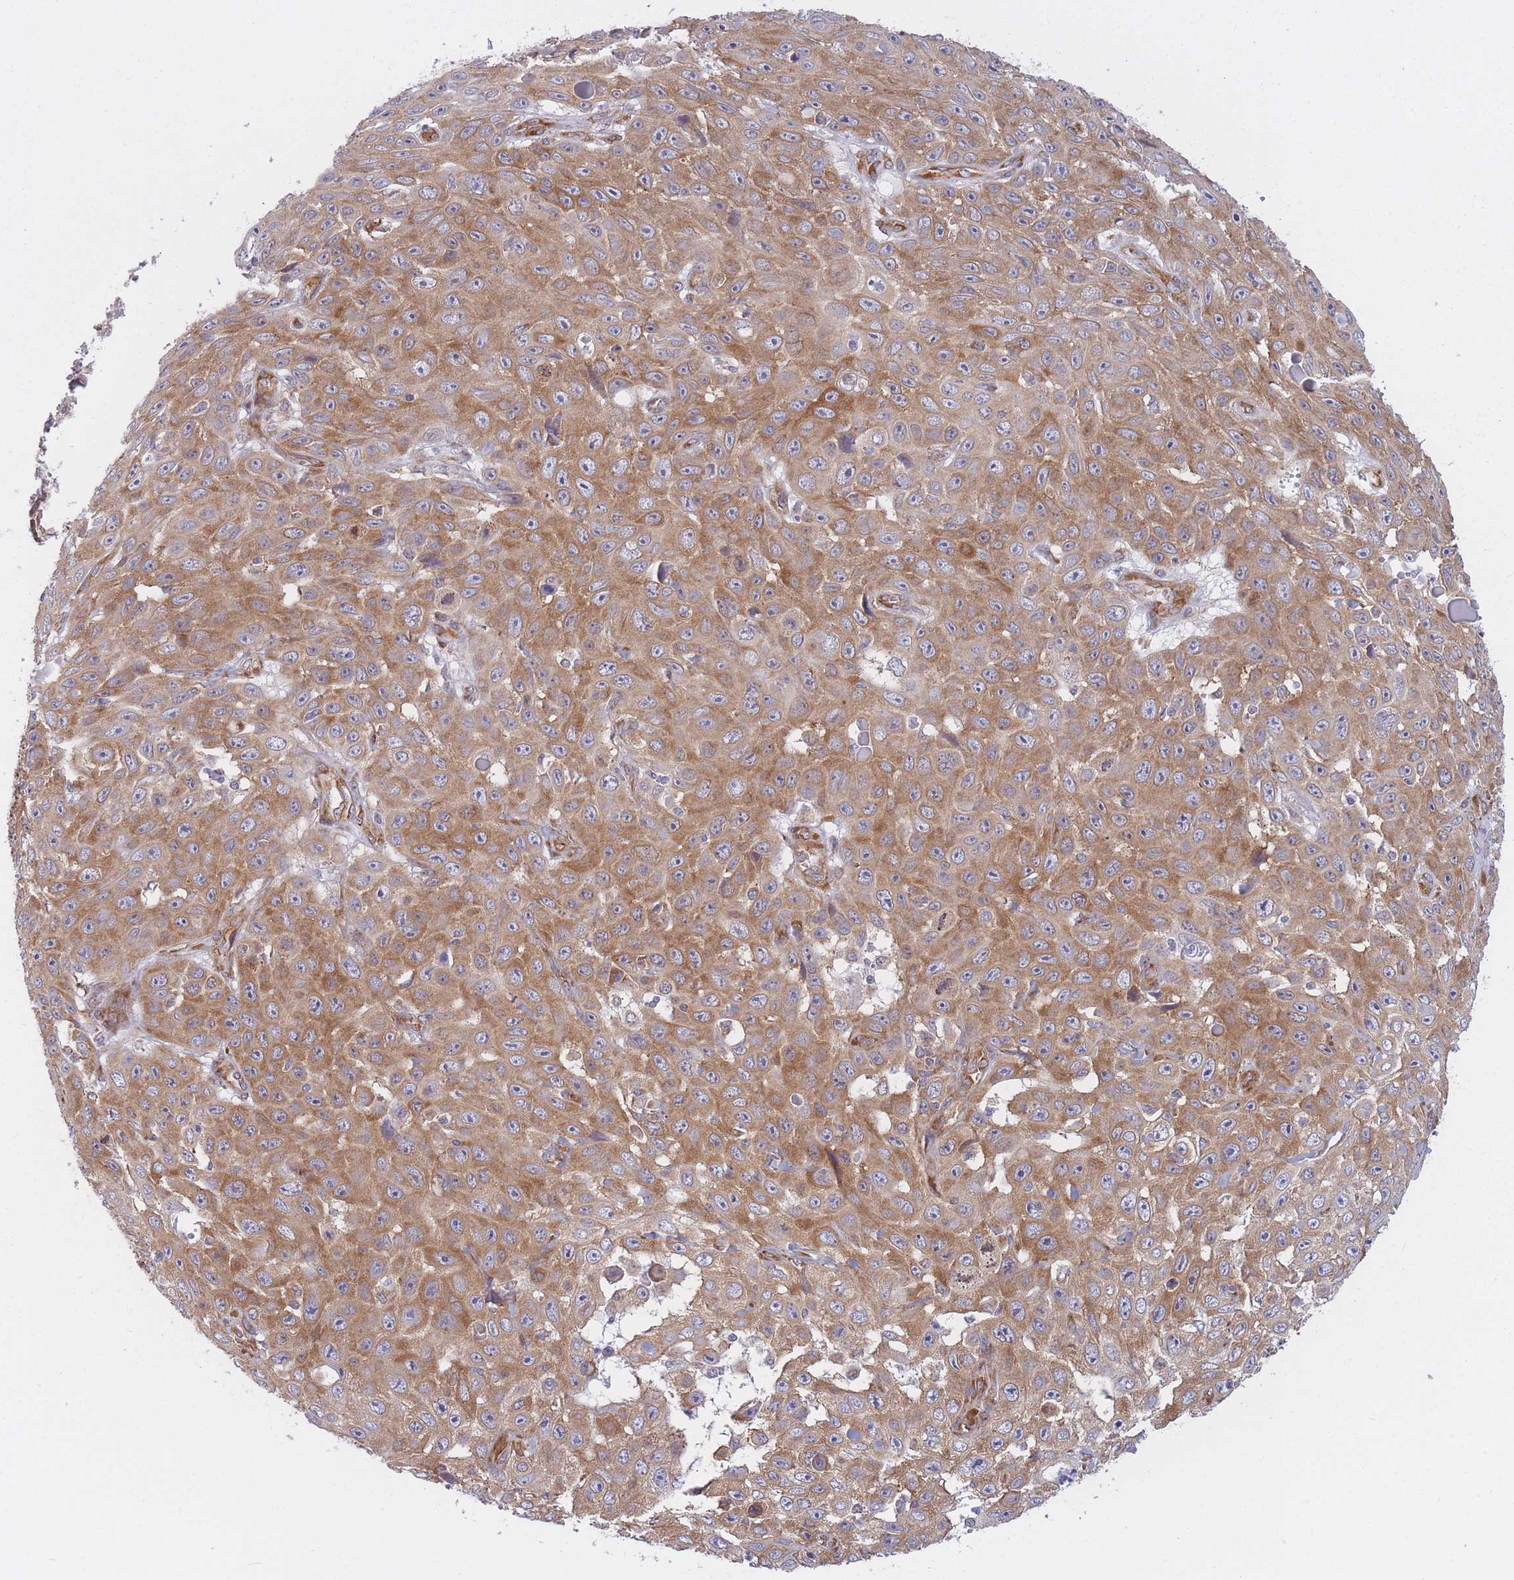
{"staining": {"intensity": "moderate", "quantity": ">75%", "location": "cytoplasmic/membranous"}, "tissue": "skin cancer", "cell_type": "Tumor cells", "image_type": "cancer", "snomed": [{"axis": "morphology", "description": "Squamous cell carcinoma, NOS"}, {"axis": "topography", "description": "Skin"}], "caption": "Protein analysis of skin squamous cell carcinoma tissue displays moderate cytoplasmic/membranous positivity in about >75% of tumor cells.", "gene": "CCDC124", "patient": {"sex": "male", "age": 82}}